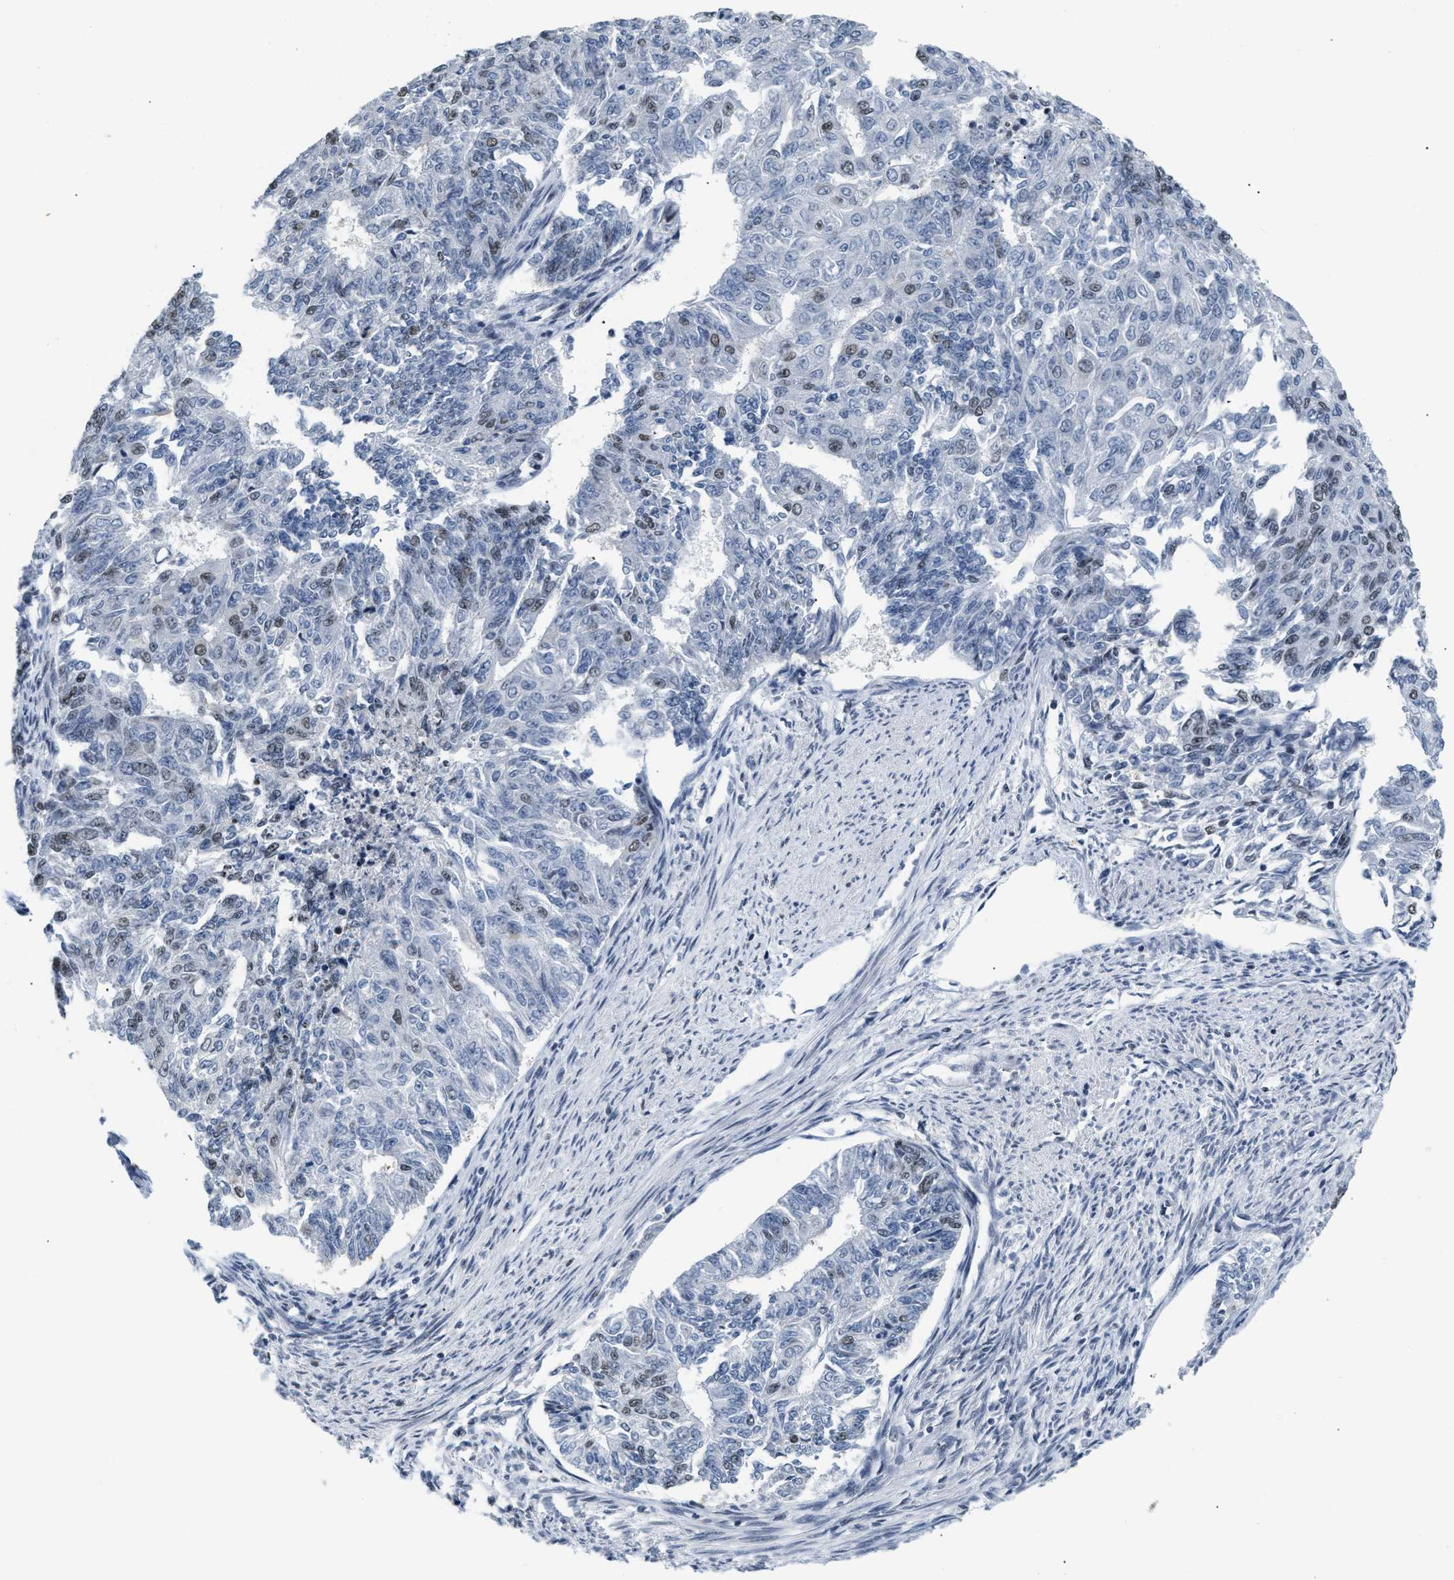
{"staining": {"intensity": "weak", "quantity": "<25%", "location": "nuclear"}, "tissue": "endometrial cancer", "cell_type": "Tumor cells", "image_type": "cancer", "snomed": [{"axis": "morphology", "description": "Adenocarcinoma, NOS"}, {"axis": "topography", "description": "Endometrium"}], "caption": "Protein analysis of adenocarcinoma (endometrial) exhibits no significant expression in tumor cells.", "gene": "RAF1", "patient": {"sex": "female", "age": 32}}